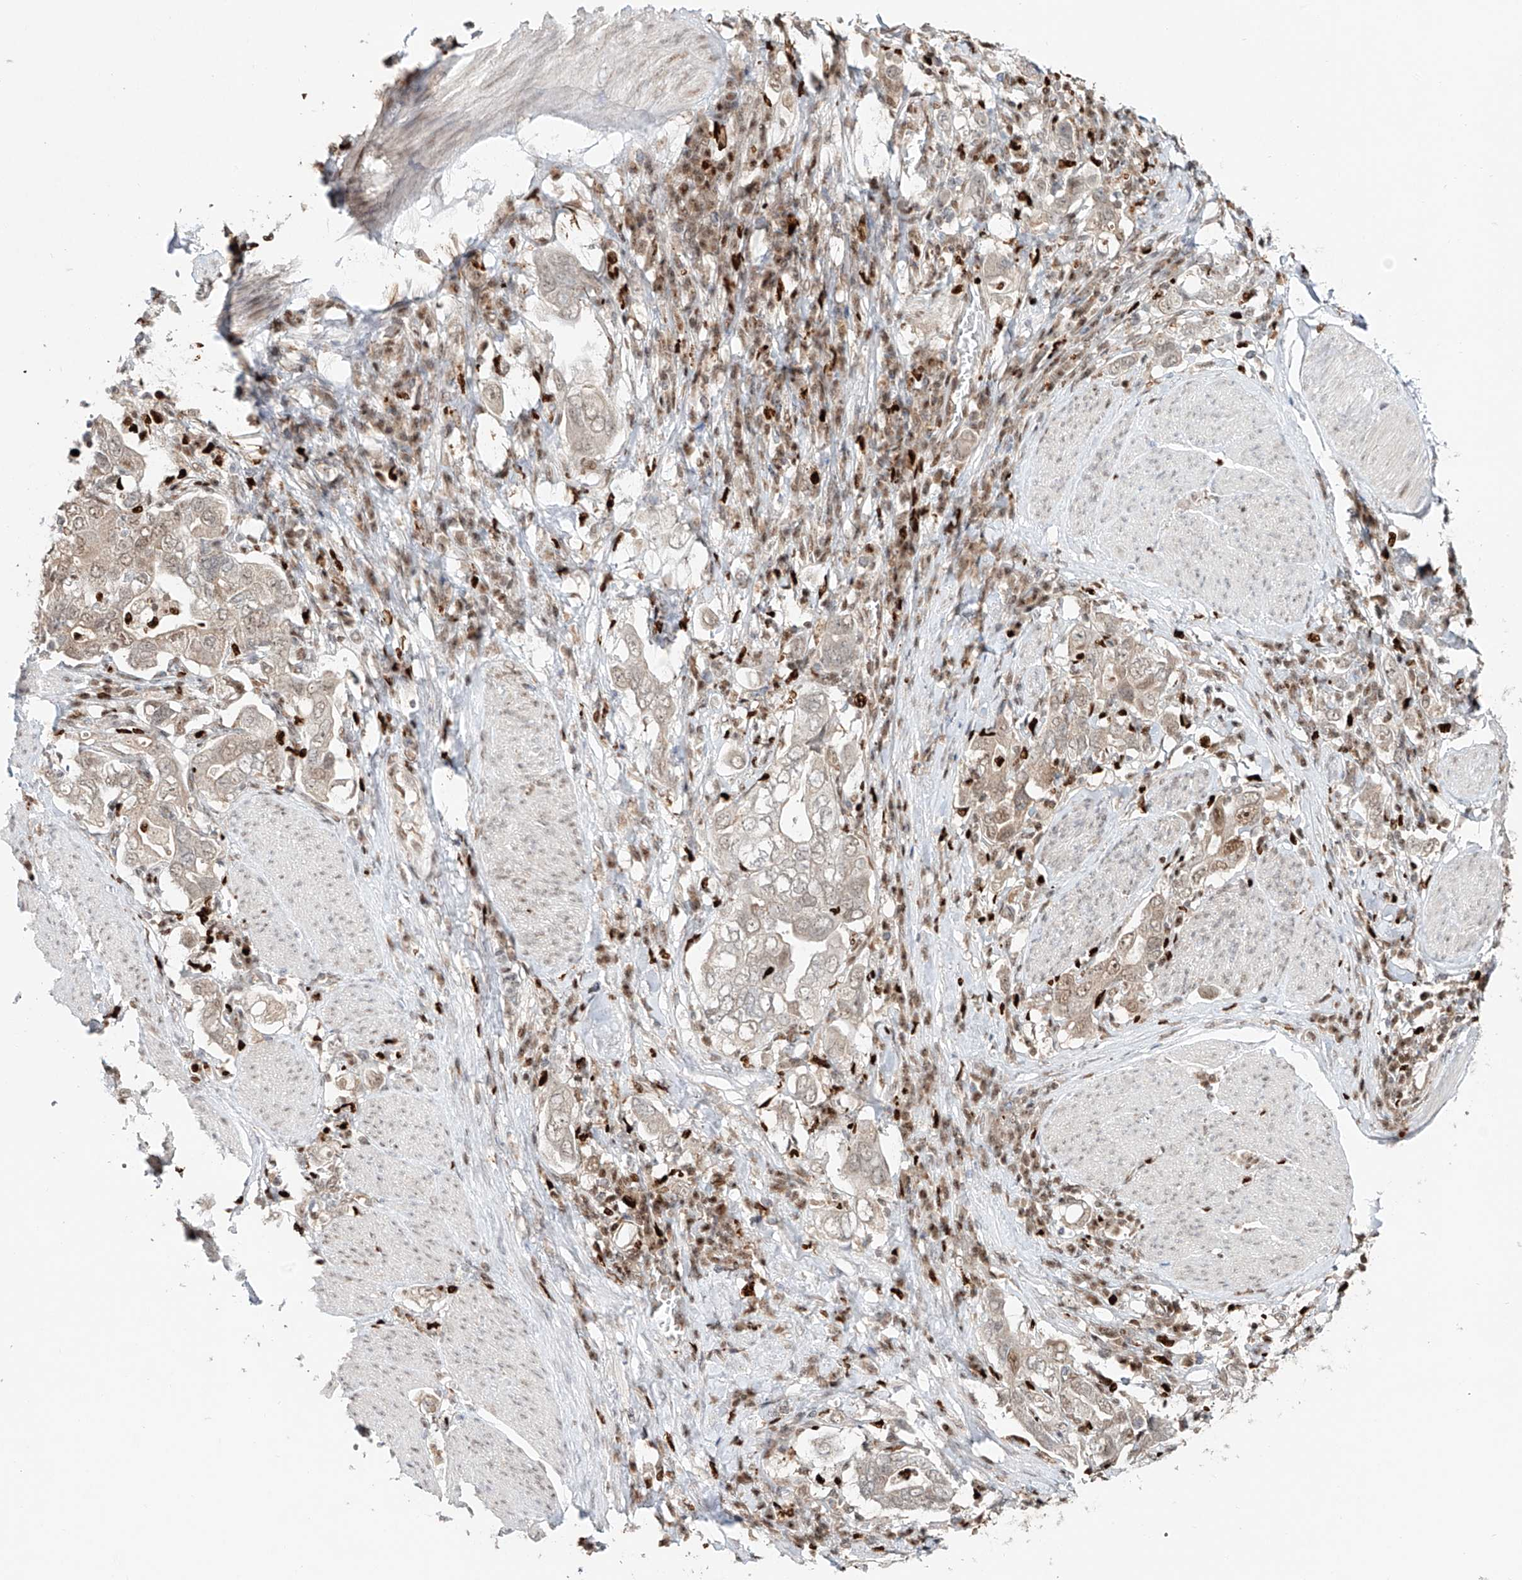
{"staining": {"intensity": "weak", "quantity": "25%-75%", "location": "cytoplasmic/membranous,nuclear"}, "tissue": "stomach cancer", "cell_type": "Tumor cells", "image_type": "cancer", "snomed": [{"axis": "morphology", "description": "Adenocarcinoma, NOS"}, {"axis": "topography", "description": "Stomach, upper"}], "caption": "Immunohistochemical staining of stomach adenocarcinoma exhibits weak cytoplasmic/membranous and nuclear protein staining in about 25%-75% of tumor cells. (brown staining indicates protein expression, while blue staining denotes nuclei).", "gene": "DZIP1L", "patient": {"sex": "male", "age": 62}}